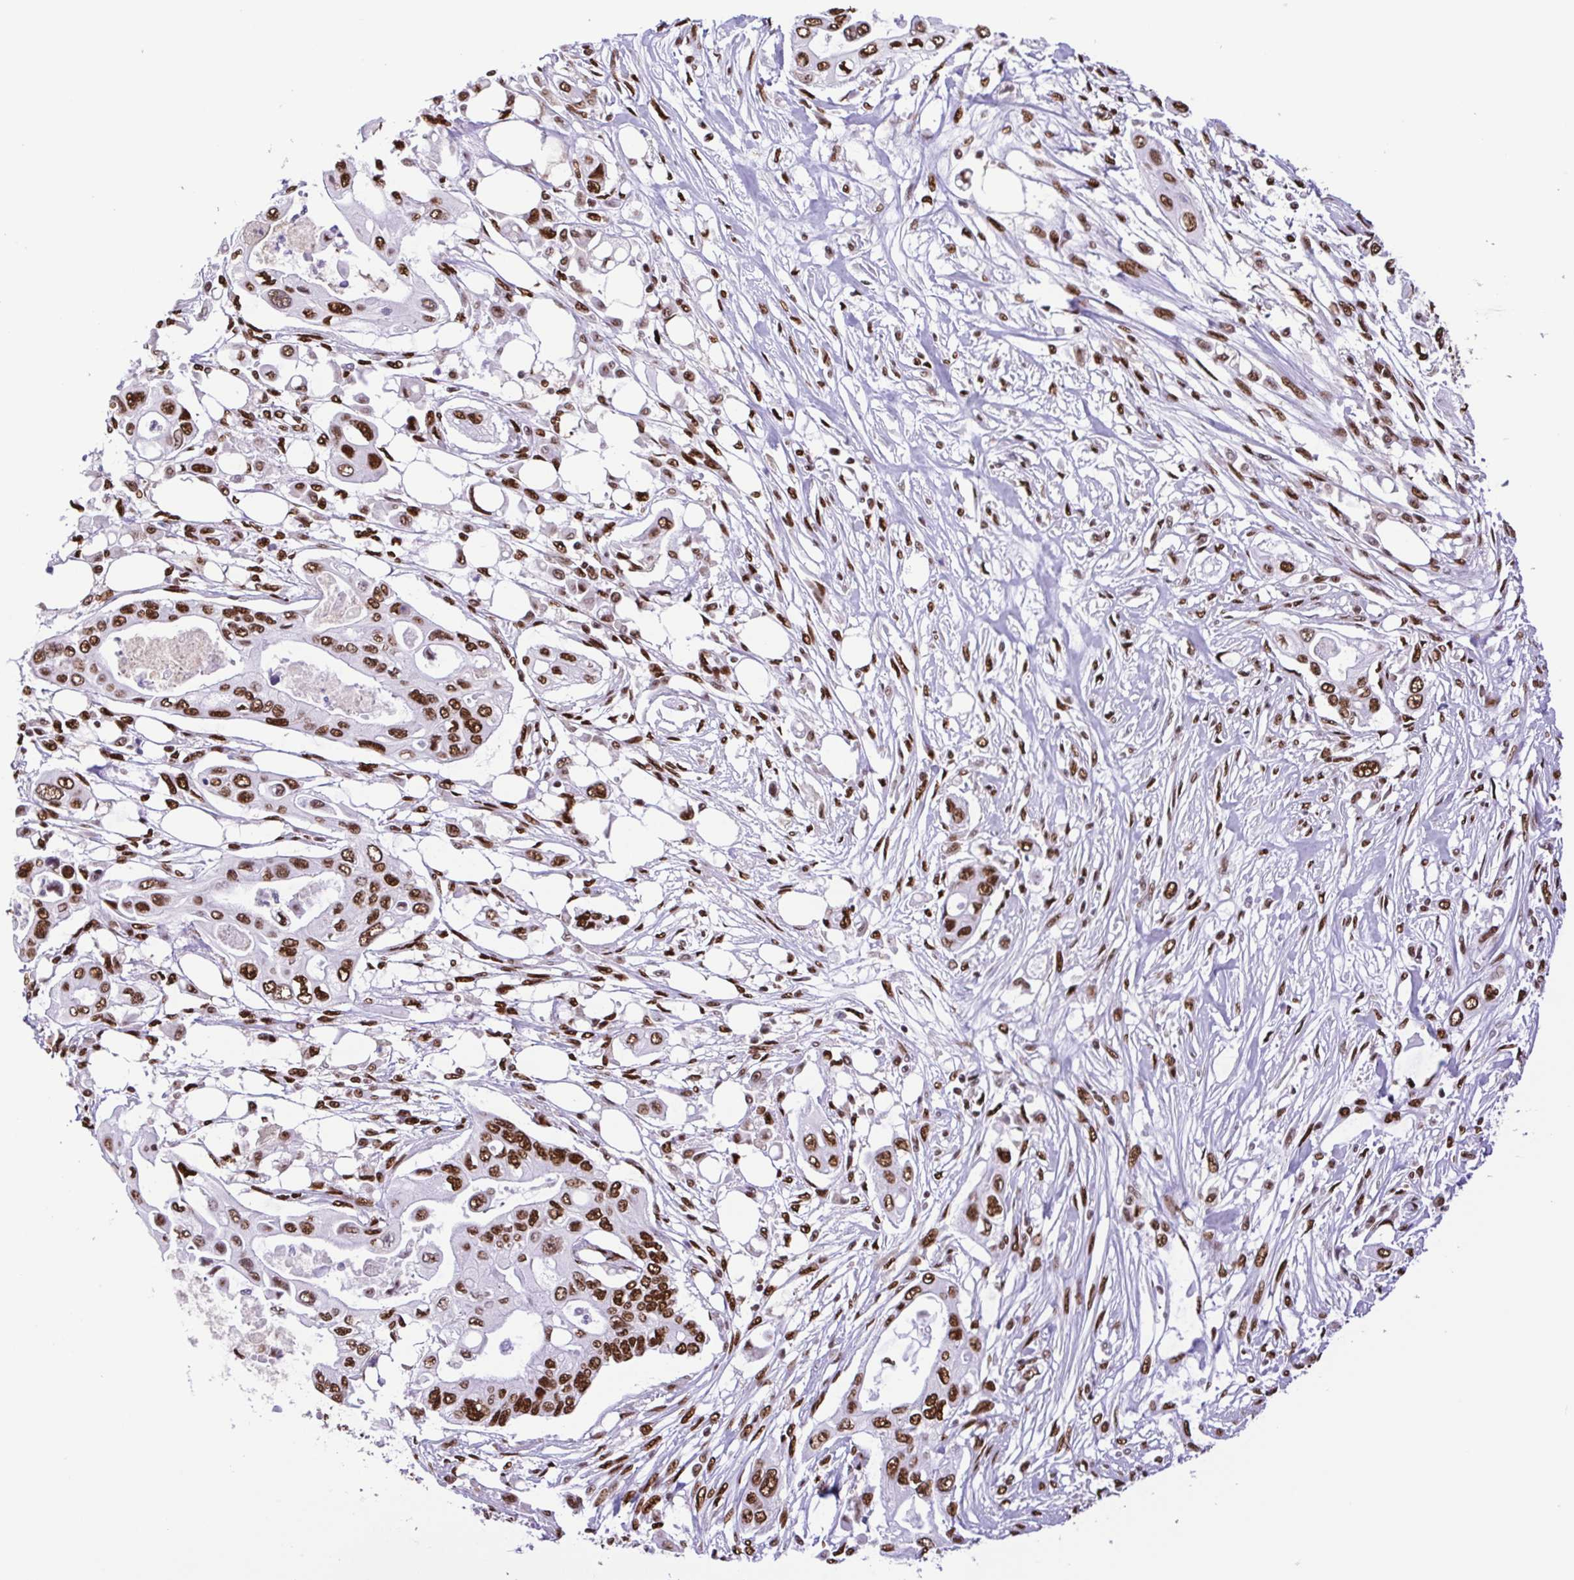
{"staining": {"intensity": "strong", "quantity": ">75%", "location": "nuclear"}, "tissue": "pancreatic cancer", "cell_type": "Tumor cells", "image_type": "cancer", "snomed": [{"axis": "morphology", "description": "Adenocarcinoma, NOS"}, {"axis": "topography", "description": "Pancreas"}], "caption": "Immunohistochemistry staining of adenocarcinoma (pancreatic), which reveals high levels of strong nuclear positivity in about >75% of tumor cells indicating strong nuclear protein expression. The staining was performed using DAB (3,3'-diaminobenzidine) (brown) for protein detection and nuclei were counterstained in hematoxylin (blue).", "gene": "TRIM28", "patient": {"sex": "female", "age": 63}}